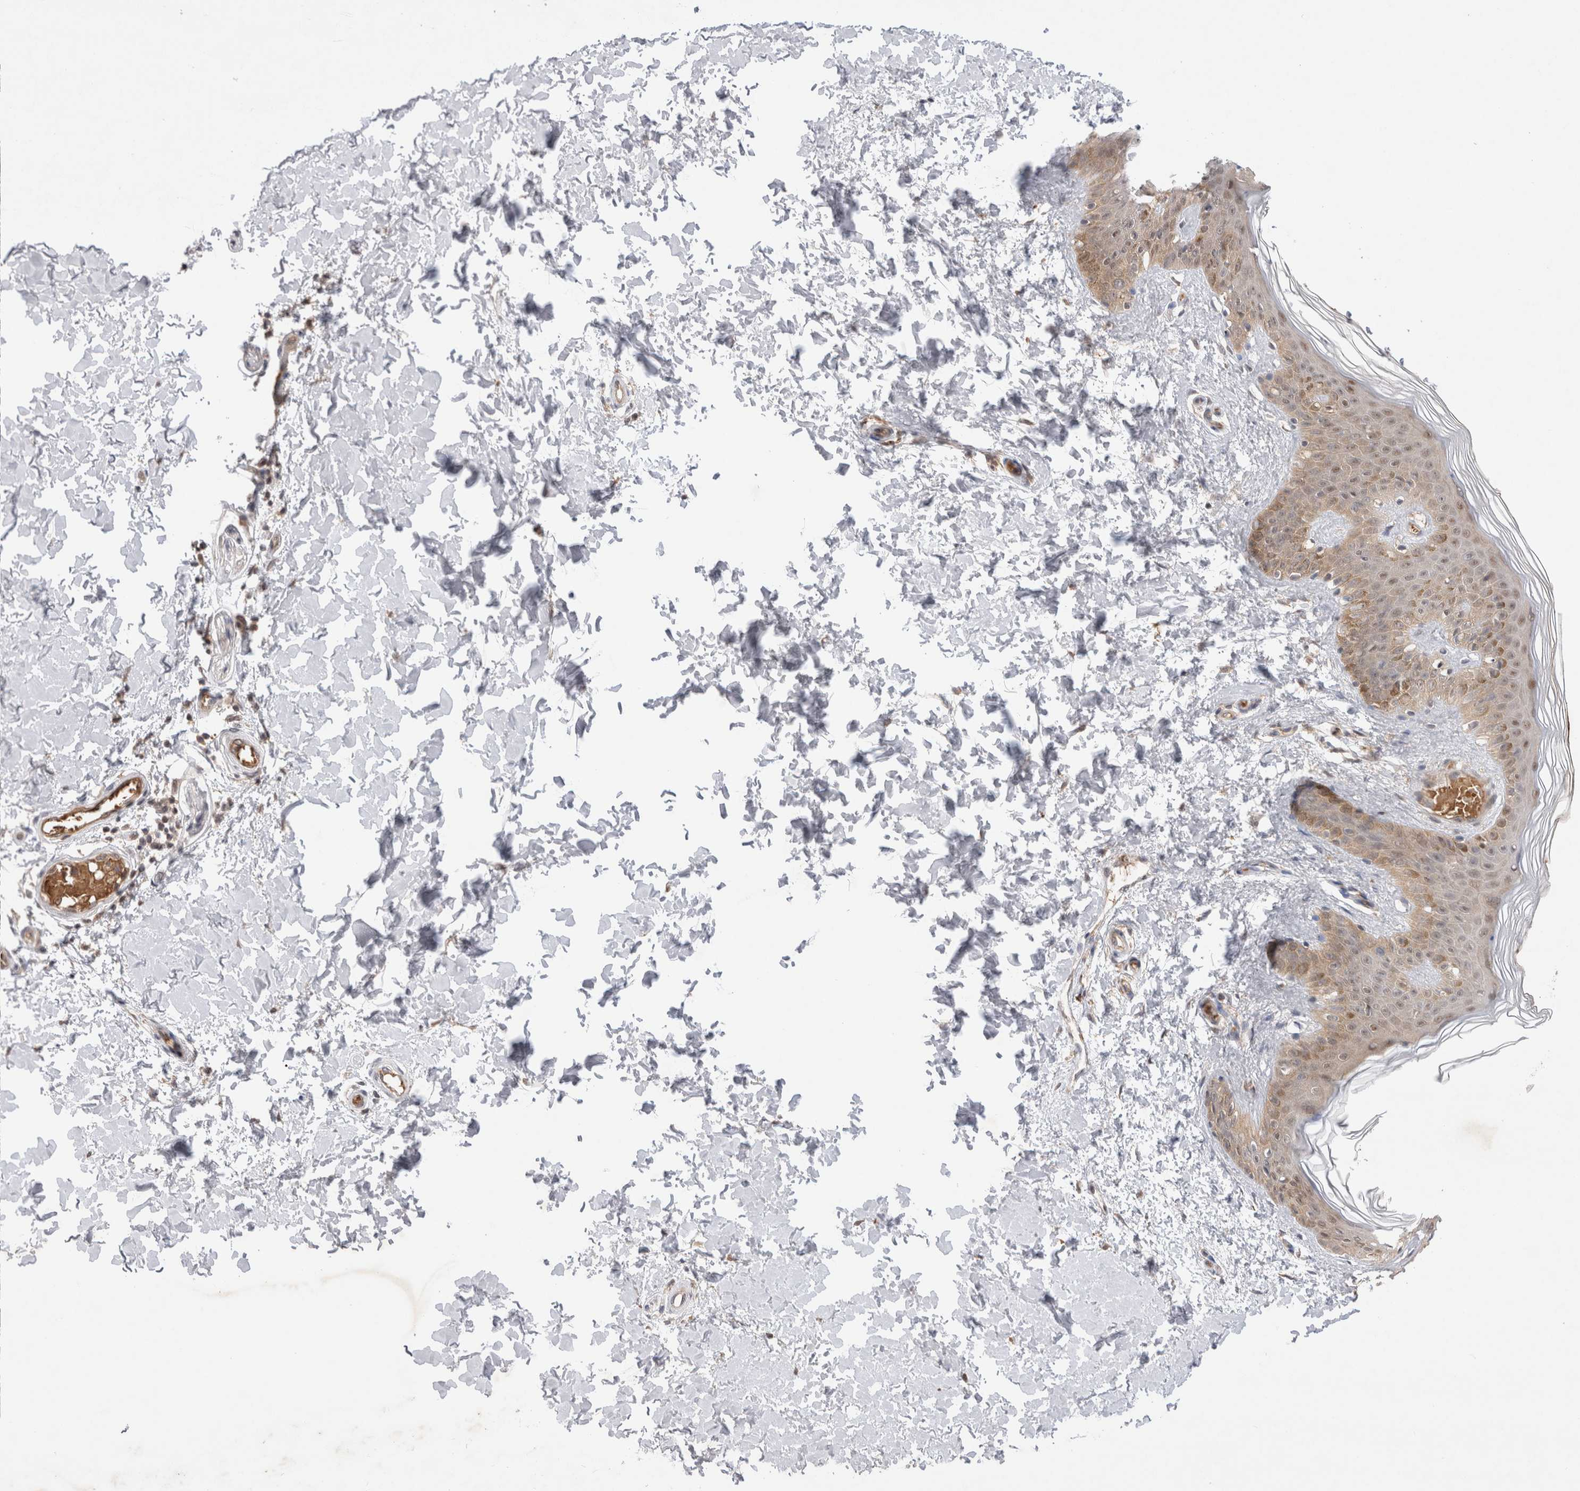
{"staining": {"intensity": "moderate", "quantity": ">75%", "location": "cytoplasmic/membranous"}, "tissue": "skin", "cell_type": "Fibroblasts", "image_type": "normal", "snomed": [{"axis": "morphology", "description": "Normal tissue, NOS"}, {"axis": "morphology", "description": "Neoplasm, benign, NOS"}, {"axis": "topography", "description": "Skin"}, {"axis": "topography", "description": "Soft tissue"}], "caption": "Immunohistochemical staining of normal skin demonstrates >75% levels of moderate cytoplasmic/membranous protein positivity in approximately >75% of fibroblasts.", "gene": "EIF3E", "patient": {"sex": "male", "age": 26}}